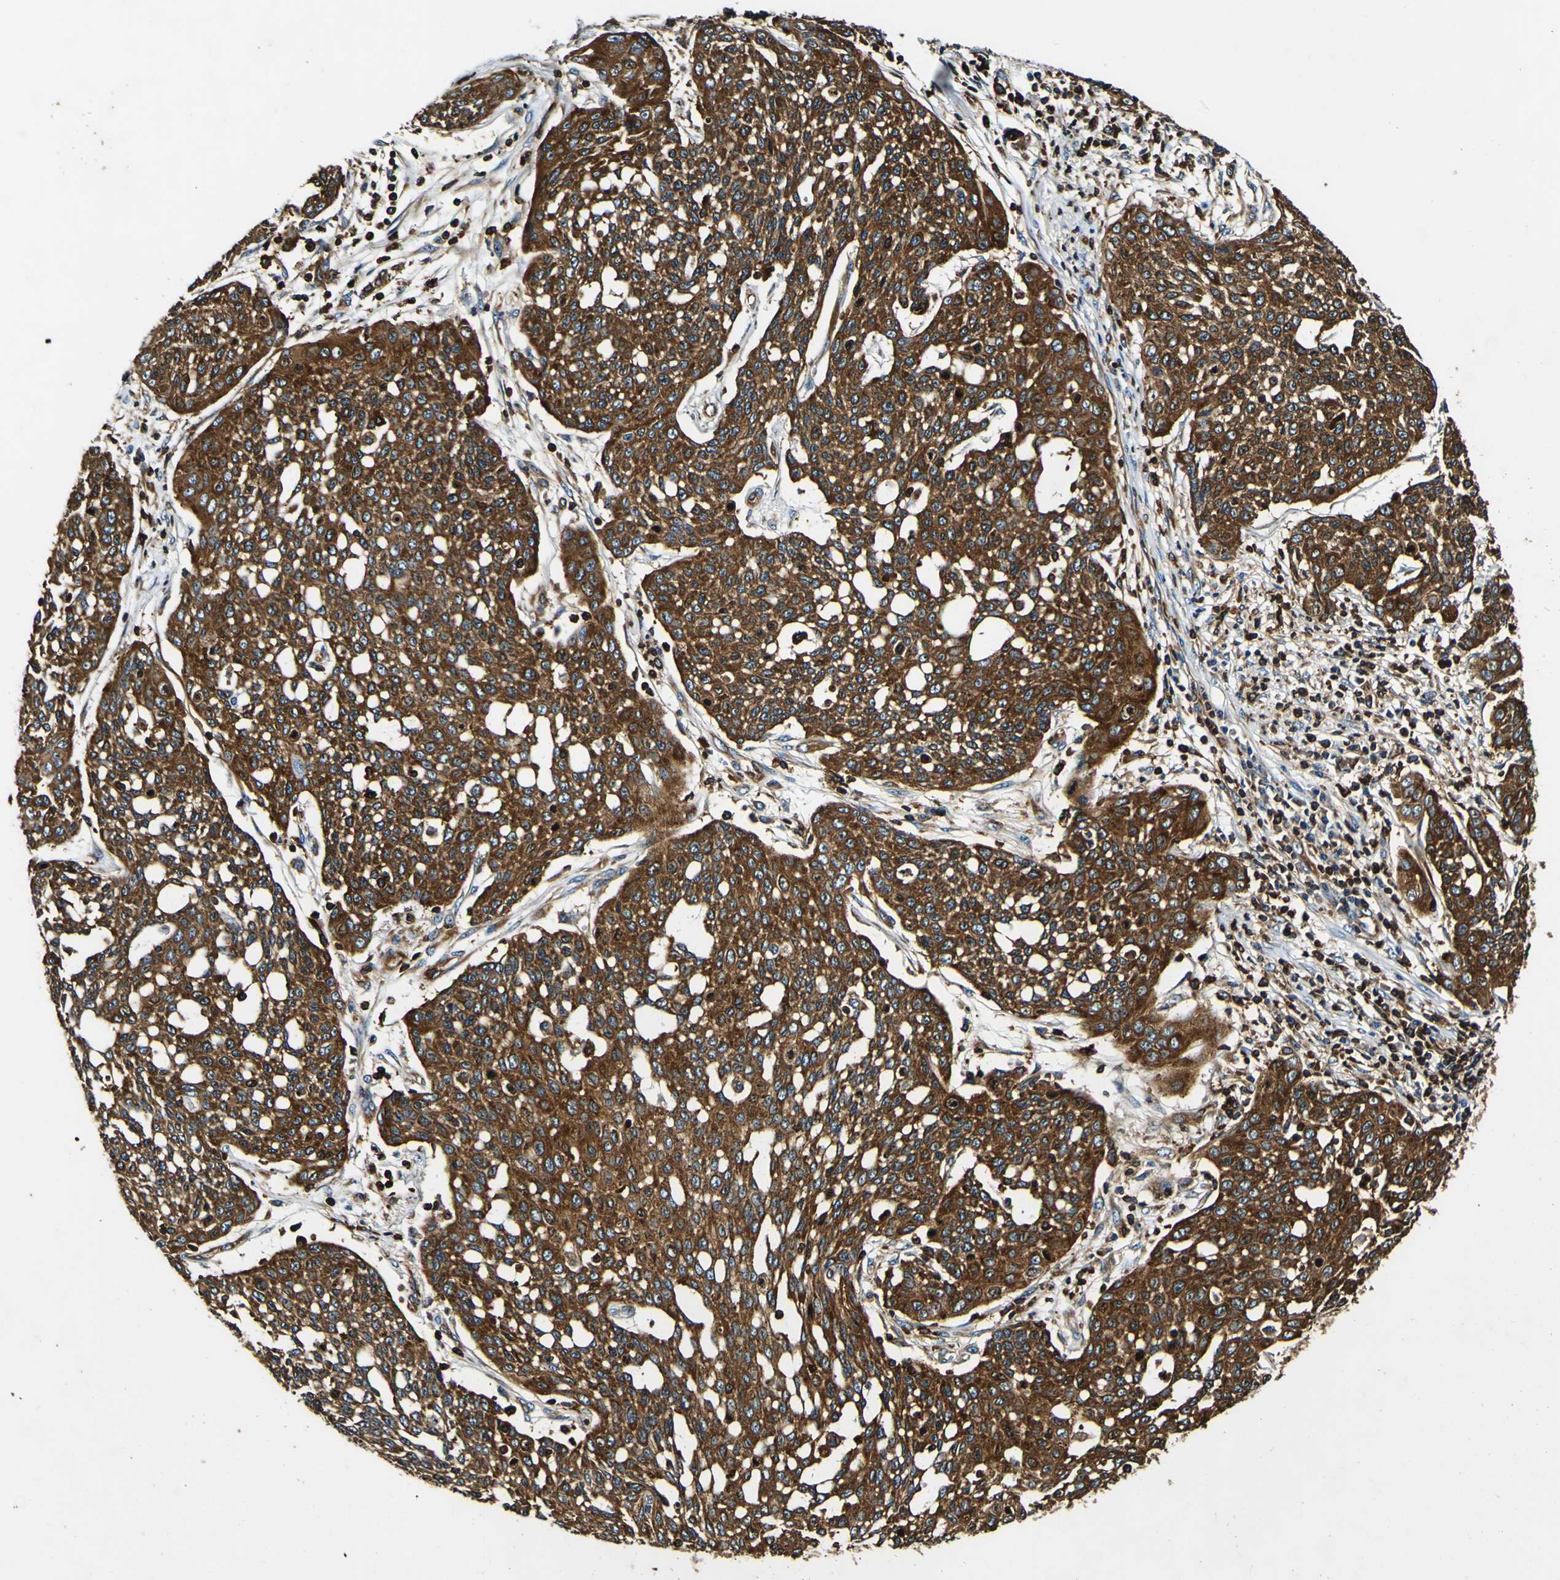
{"staining": {"intensity": "strong", "quantity": ">75%", "location": "cytoplasmic/membranous"}, "tissue": "cervical cancer", "cell_type": "Tumor cells", "image_type": "cancer", "snomed": [{"axis": "morphology", "description": "Squamous cell carcinoma, NOS"}, {"axis": "topography", "description": "Cervix"}], "caption": "This image shows squamous cell carcinoma (cervical) stained with immunohistochemistry to label a protein in brown. The cytoplasmic/membranous of tumor cells show strong positivity for the protein. Nuclei are counter-stained blue.", "gene": "RHOT2", "patient": {"sex": "female", "age": 34}}